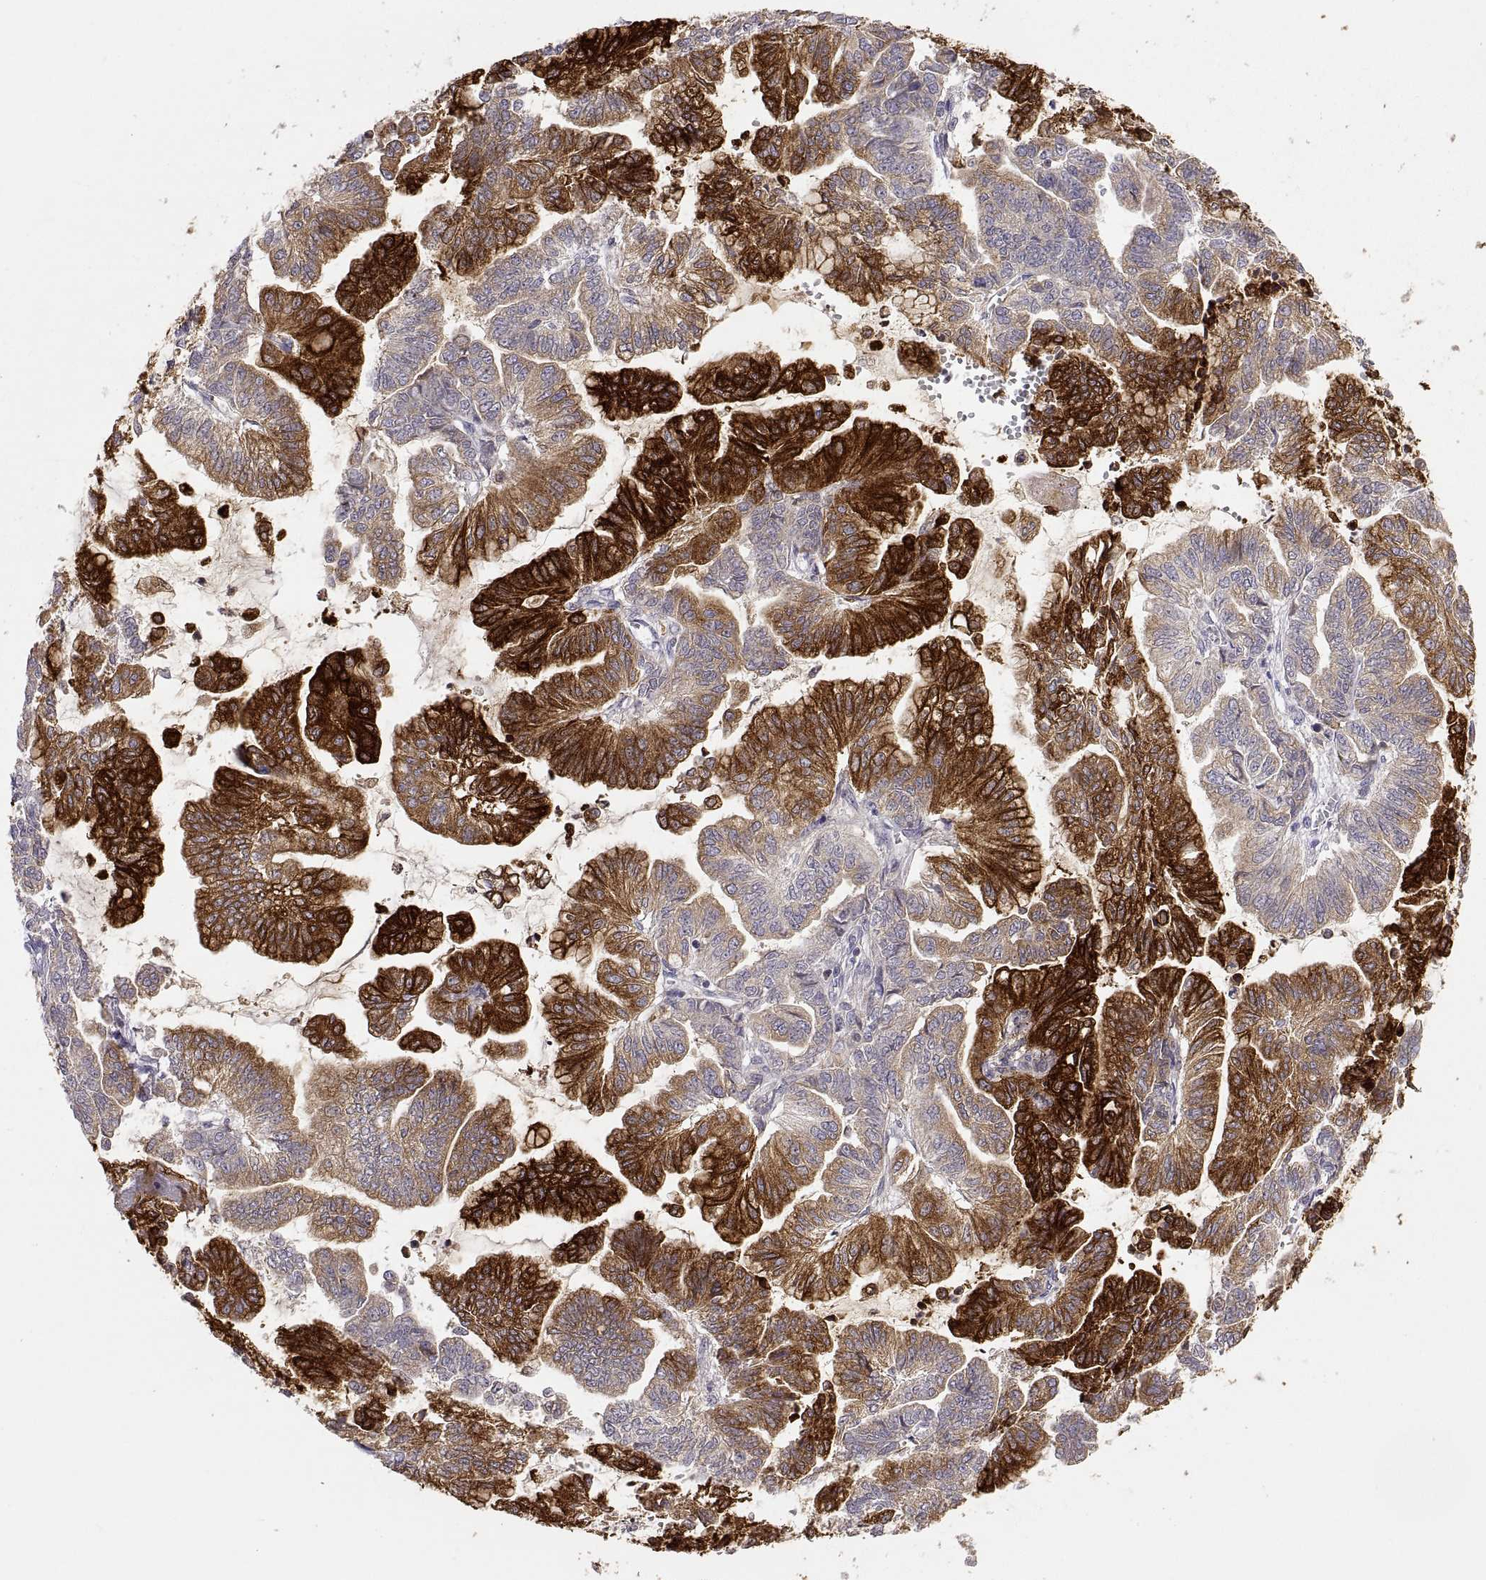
{"staining": {"intensity": "strong", "quantity": "25%-75%", "location": "cytoplasmic/membranous"}, "tissue": "stomach cancer", "cell_type": "Tumor cells", "image_type": "cancer", "snomed": [{"axis": "morphology", "description": "Adenocarcinoma, NOS"}, {"axis": "topography", "description": "Stomach"}], "caption": "Stomach cancer (adenocarcinoma) stained with a protein marker shows strong staining in tumor cells.", "gene": "ERO1A", "patient": {"sex": "male", "age": 83}}